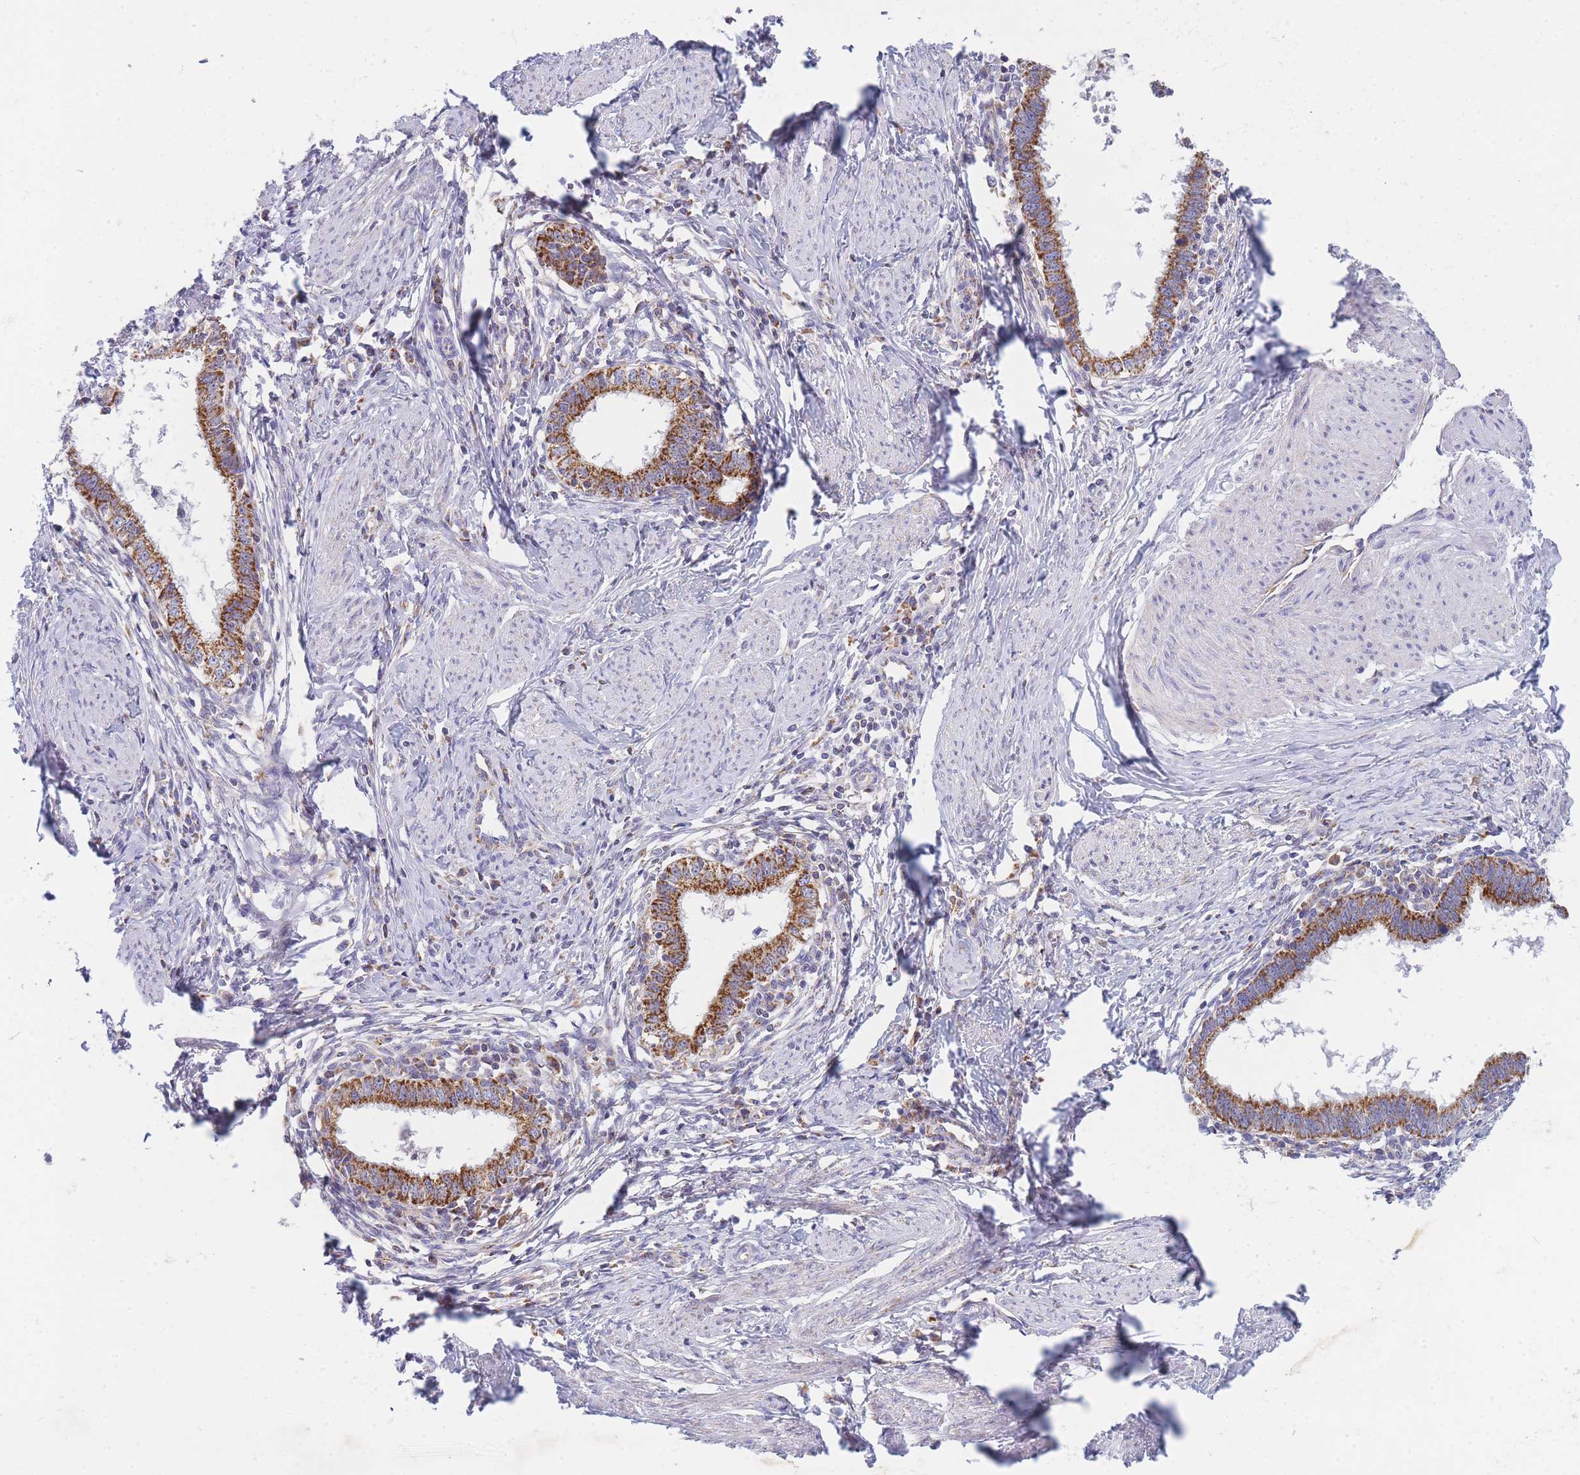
{"staining": {"intensity": "strong", "quantity": ">75%", "location": "cytoplasmic/membranous"}, "tissue": "cervical cancer", "cell_type": "Tumor cells", "image_type": "cancer", "snomed": [{"axis": "morphology", "description": "Adenocarcinoma, NOS"}, {"axis": "topography", "description": "Cervix"}], "caption": "Immunohistochemistry (DAB) staining of adenocarcinoma (cervical) exhibits strong cytoplasmic/membranous protein staining in approximately >75% of tumor cells.", "gene": "MRPS11", "patient": {"sex": "female", "age": 36}}